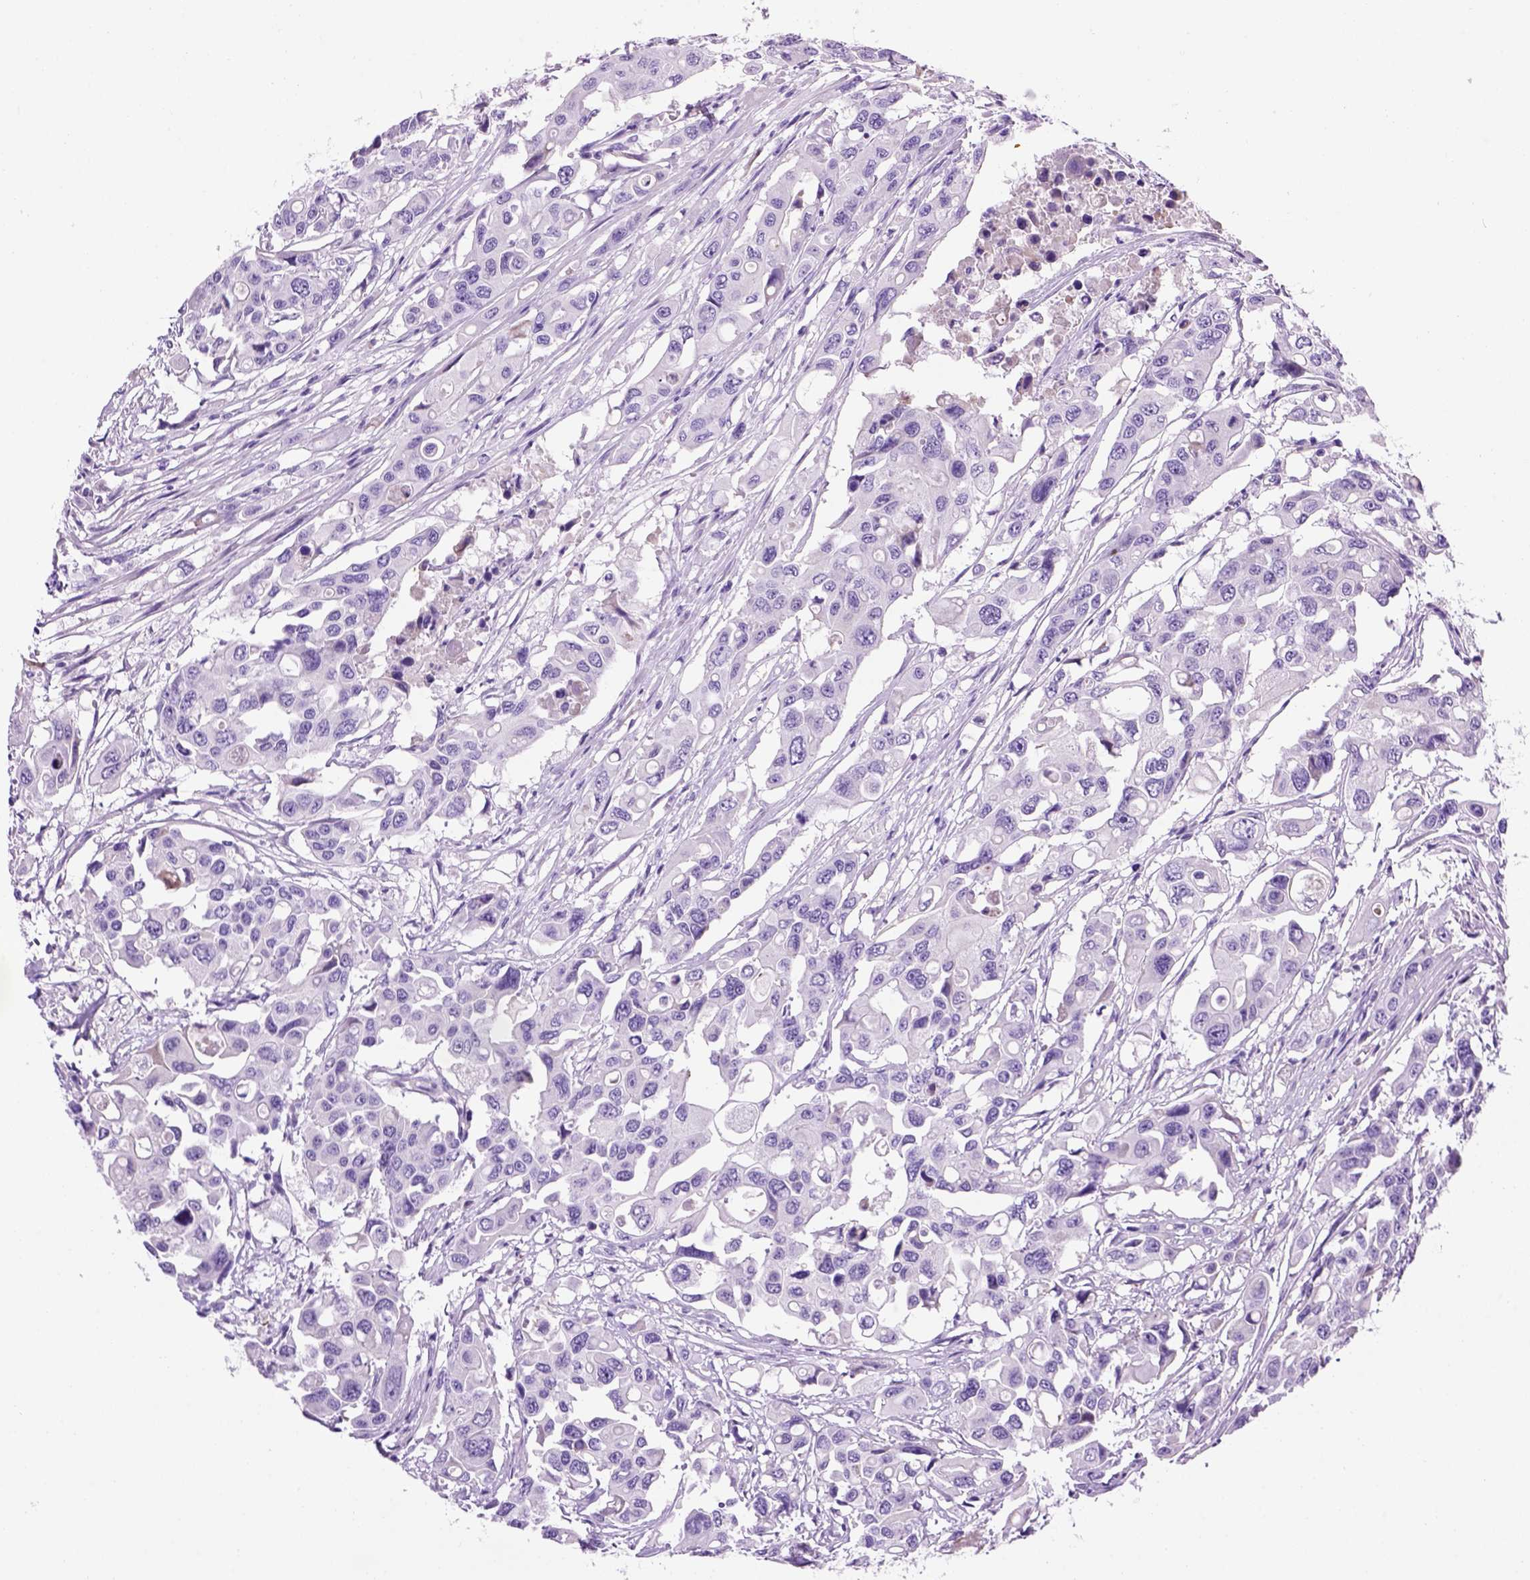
{"staining": {"intensity": "negative", "quantity": "none", "location": "none"}, "tissue": "colorectal cancer", "cell_type": "Tumor cells", "image_type": "cancer", "snomed": [{"axis": "morphology", "description": "Adenocarcinoma, NOS"}, {"axis": "topography", "description": "Colon"}], "caption": "A histopathology image of human colorectal adenocarcinoma is negative for staining in tumor cells.", "gene": "HHIPL2", "patient": {"sex": "male", "age": 77}}